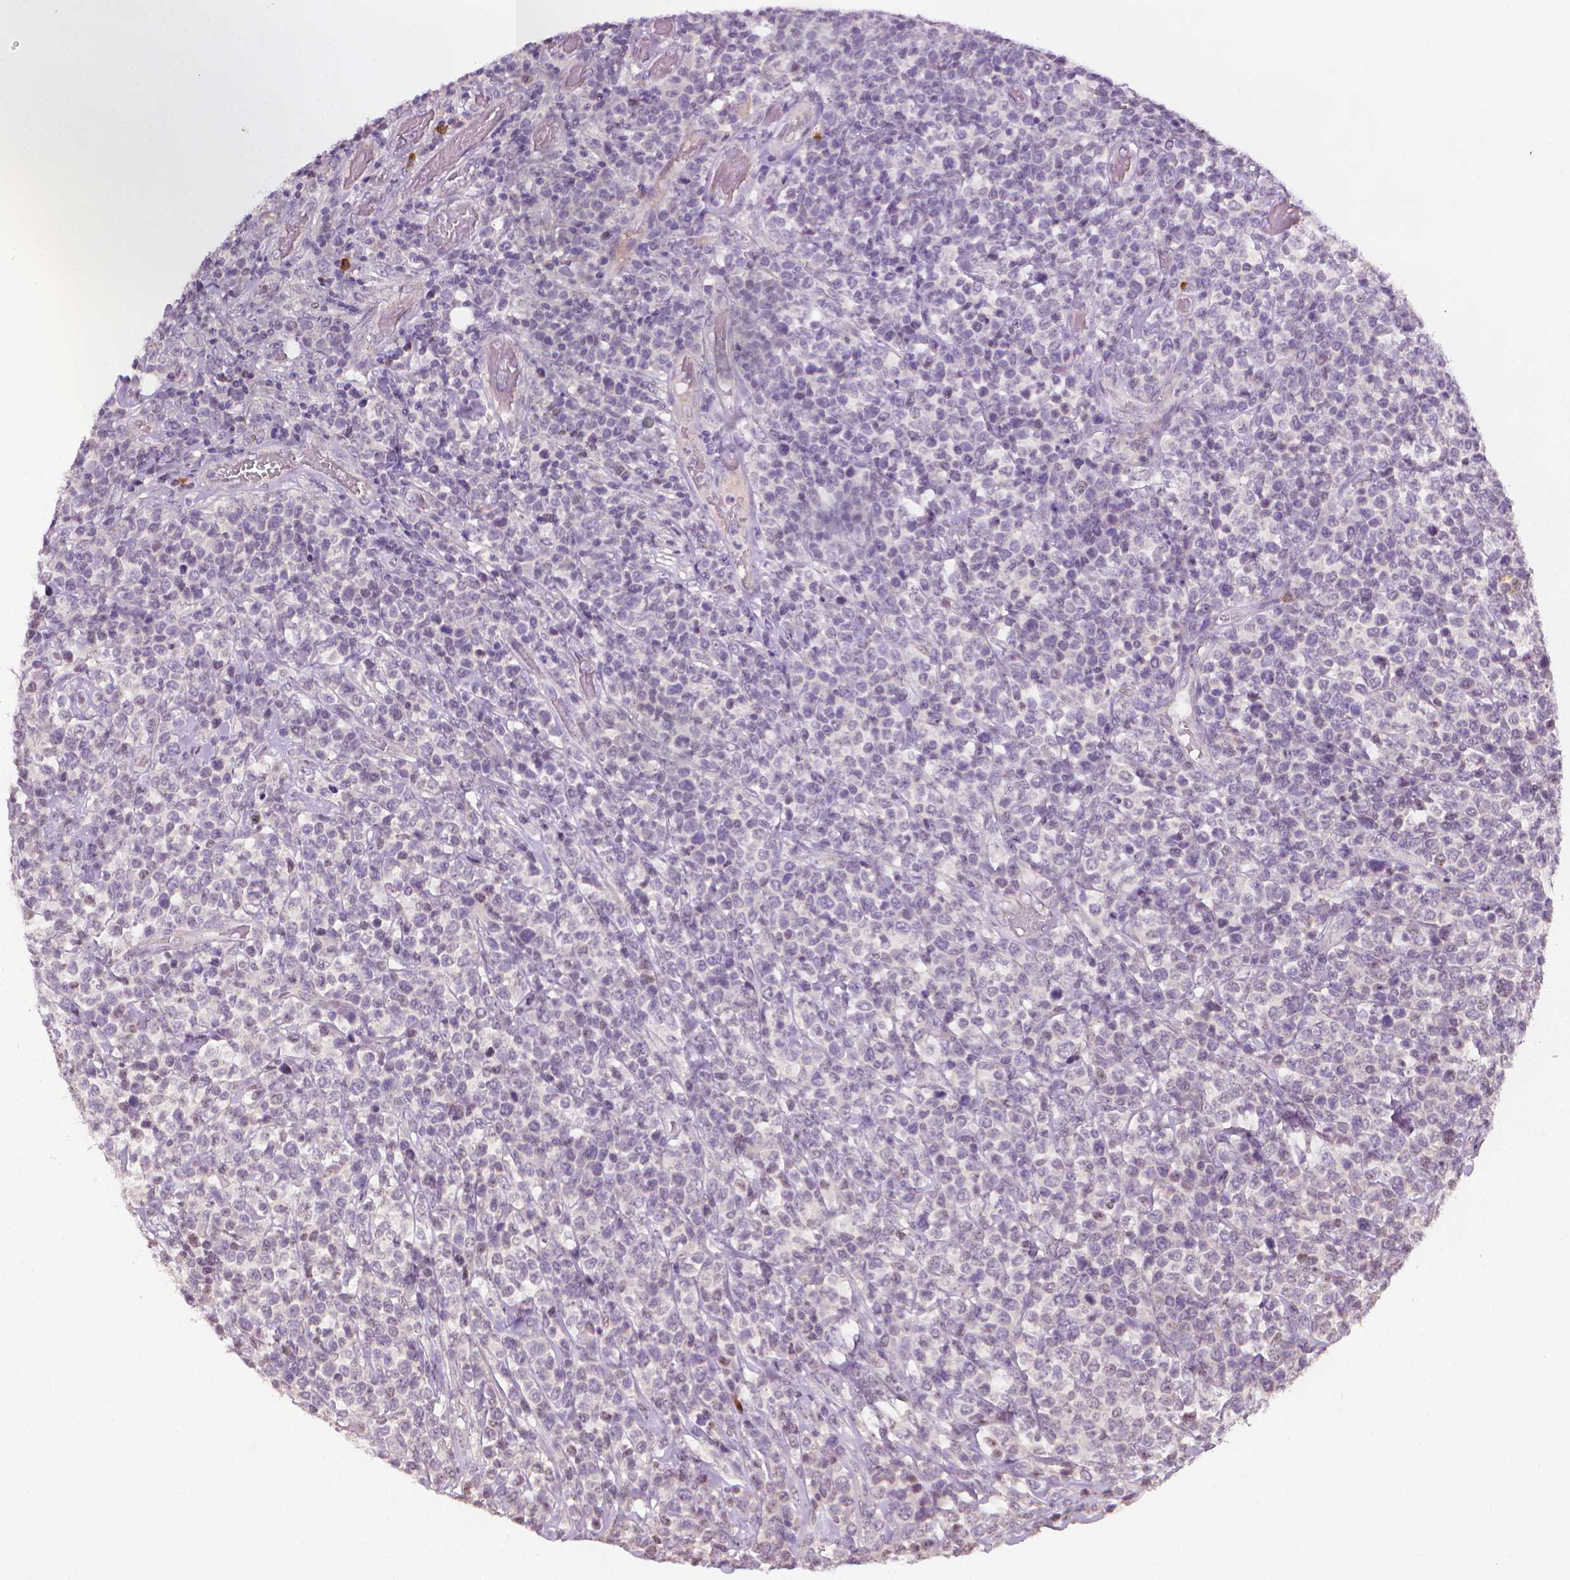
{"staining": {"intensity": "negative", "quantity": "none", "location": "none"}, "tissue": "lymphoma", "cell_type": "Tumor cells", "image_type": "cancer", "snomed": [{"axis": "morphology", "description": "Malignant lymphoma, non-Hodgkin's type, High grade"}, {"axis": "topography", "description": "Soft tissue"}], "caption": "This is an immunohistochemistry (IHC) histopathology image of human lymphoma. There is no positivity in tumor cells.", "gene": "NCAN", "patient": {"sex": "female", "age": 56}}